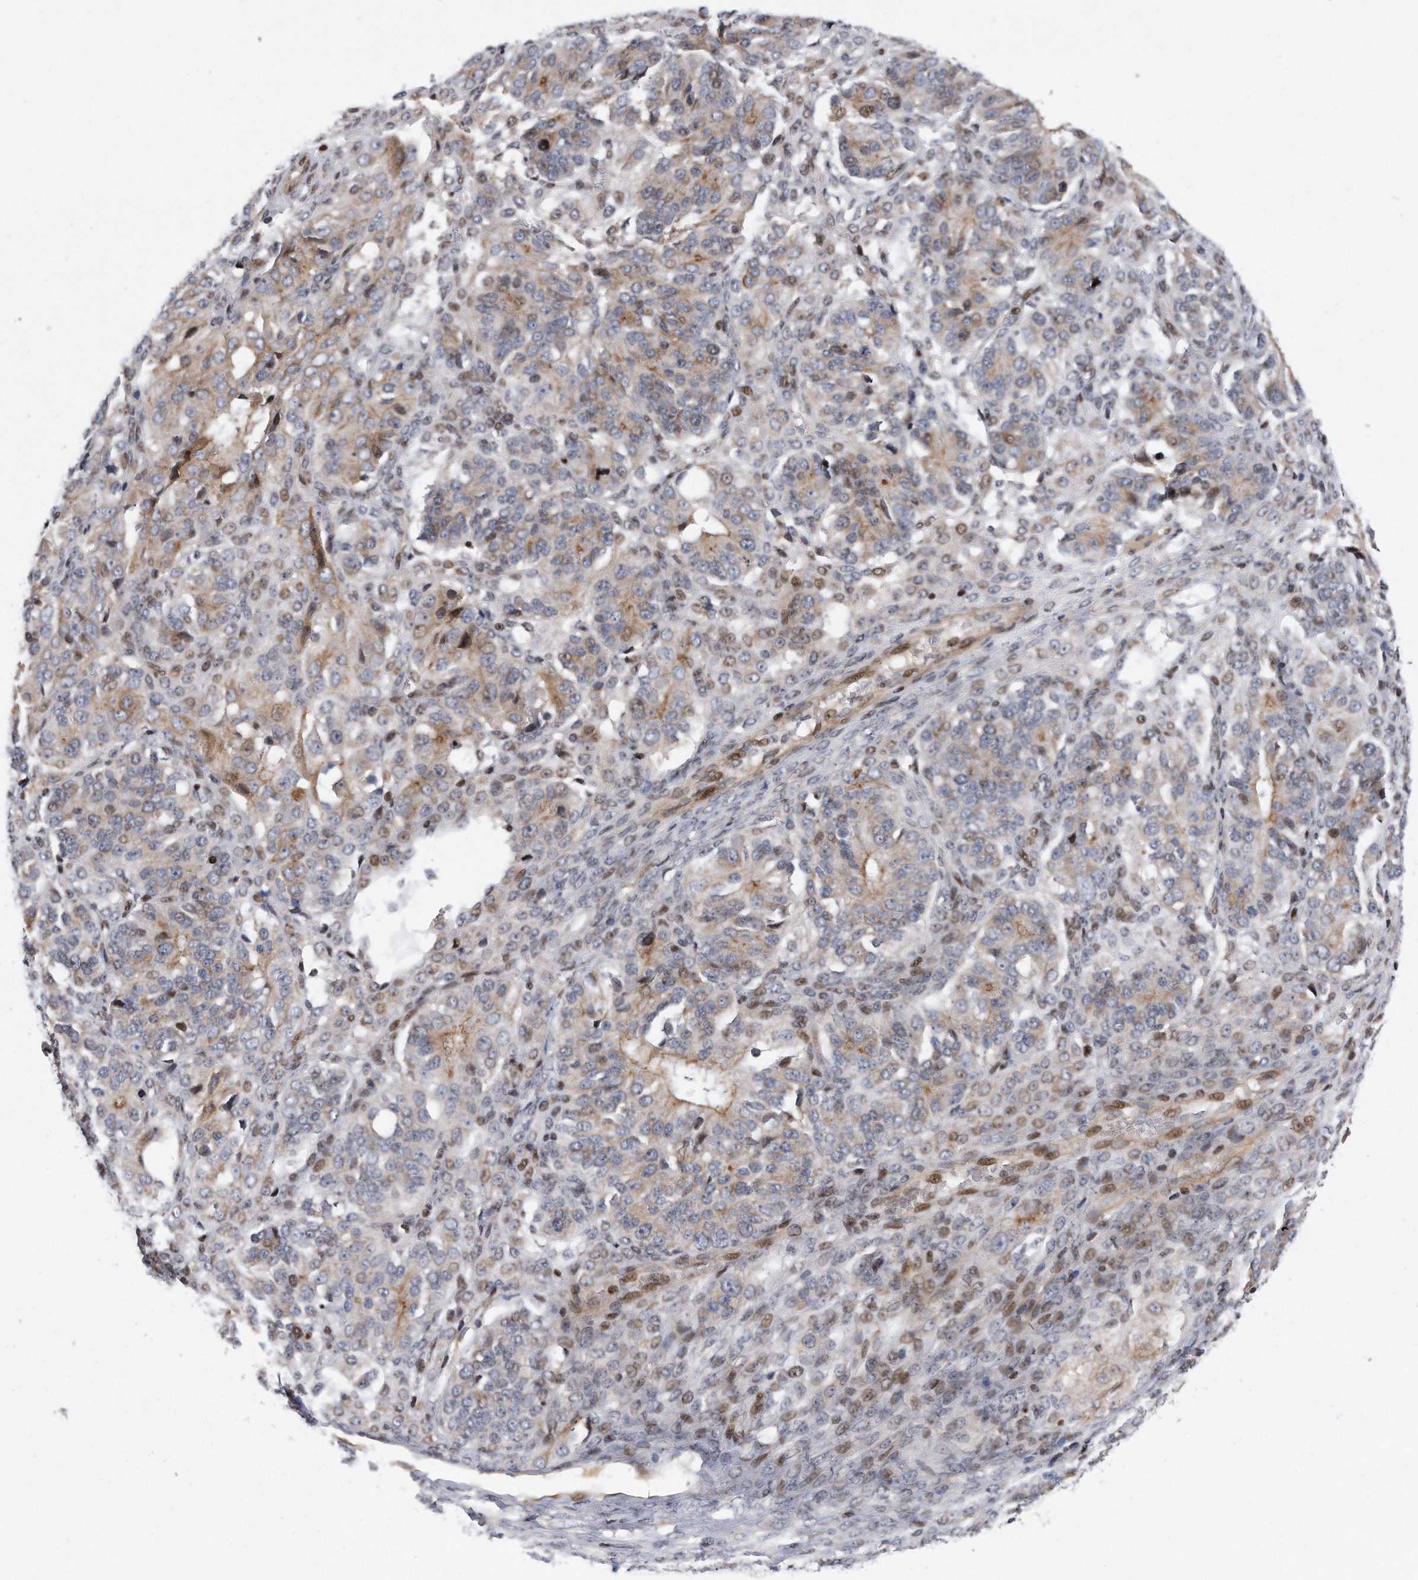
{"staining": {"intensity": "moderate", "quantity": "25%-75%", "location": "cytoplasmic/membranous"}, "tissue": "ovarian cancer", "cell_type": "Tumor cells", "image_type": "cancer", "snomed": [{"axis": "morphology", "description": "Carcinoma, endometroid"}, {"axis": "topography", "description": "Ovary"}], "caption": "Immunohistochemical staining of ovarian cancer reveals medium levels of moderate cytoplasmic/membranous positivity in about 25%-75% of tumor cells.", "gene": "CDH12", "patient": {"sex": "female", "age": 51}}